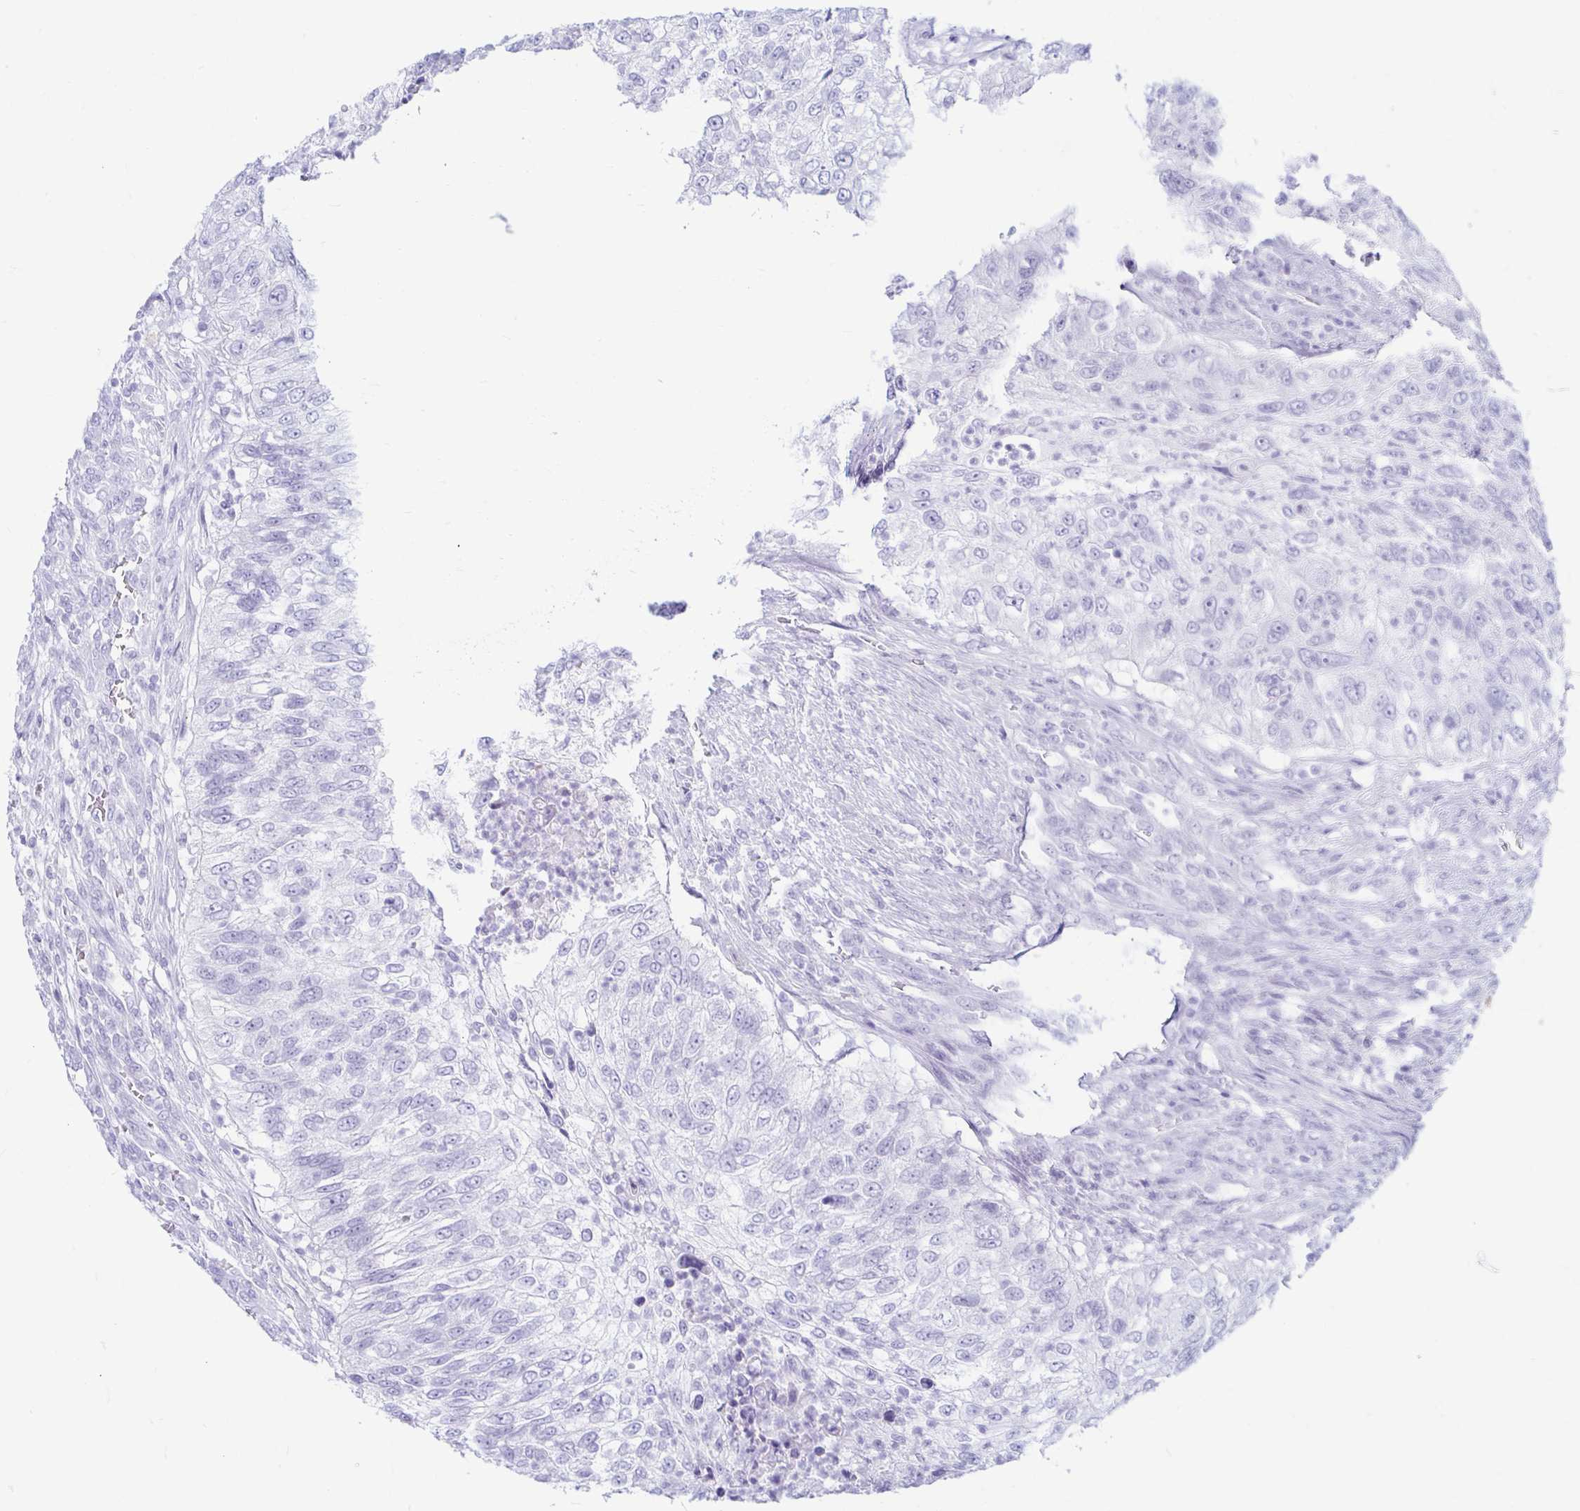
{"staining": {"intensity": "negative", "quantity": "none", "location": "none"}, "tissue": "urothelial cancer", "cell_type": "Tumor cells", "image_type": "cancer", "snomed": [{"axis": "morphology", "description": "Urothelial carcinoma, High grade"}, {"axis": "topography", "description": "Urinary bladder"}], "caption": "Immunohistochemistry micrograph of human high-grade urothelial carcinoma stained for a protein (brown), which exhibits no positivity in tumor cells.", "gene": "ERICH6", "patient": {"sex": "female", "age": 60}}